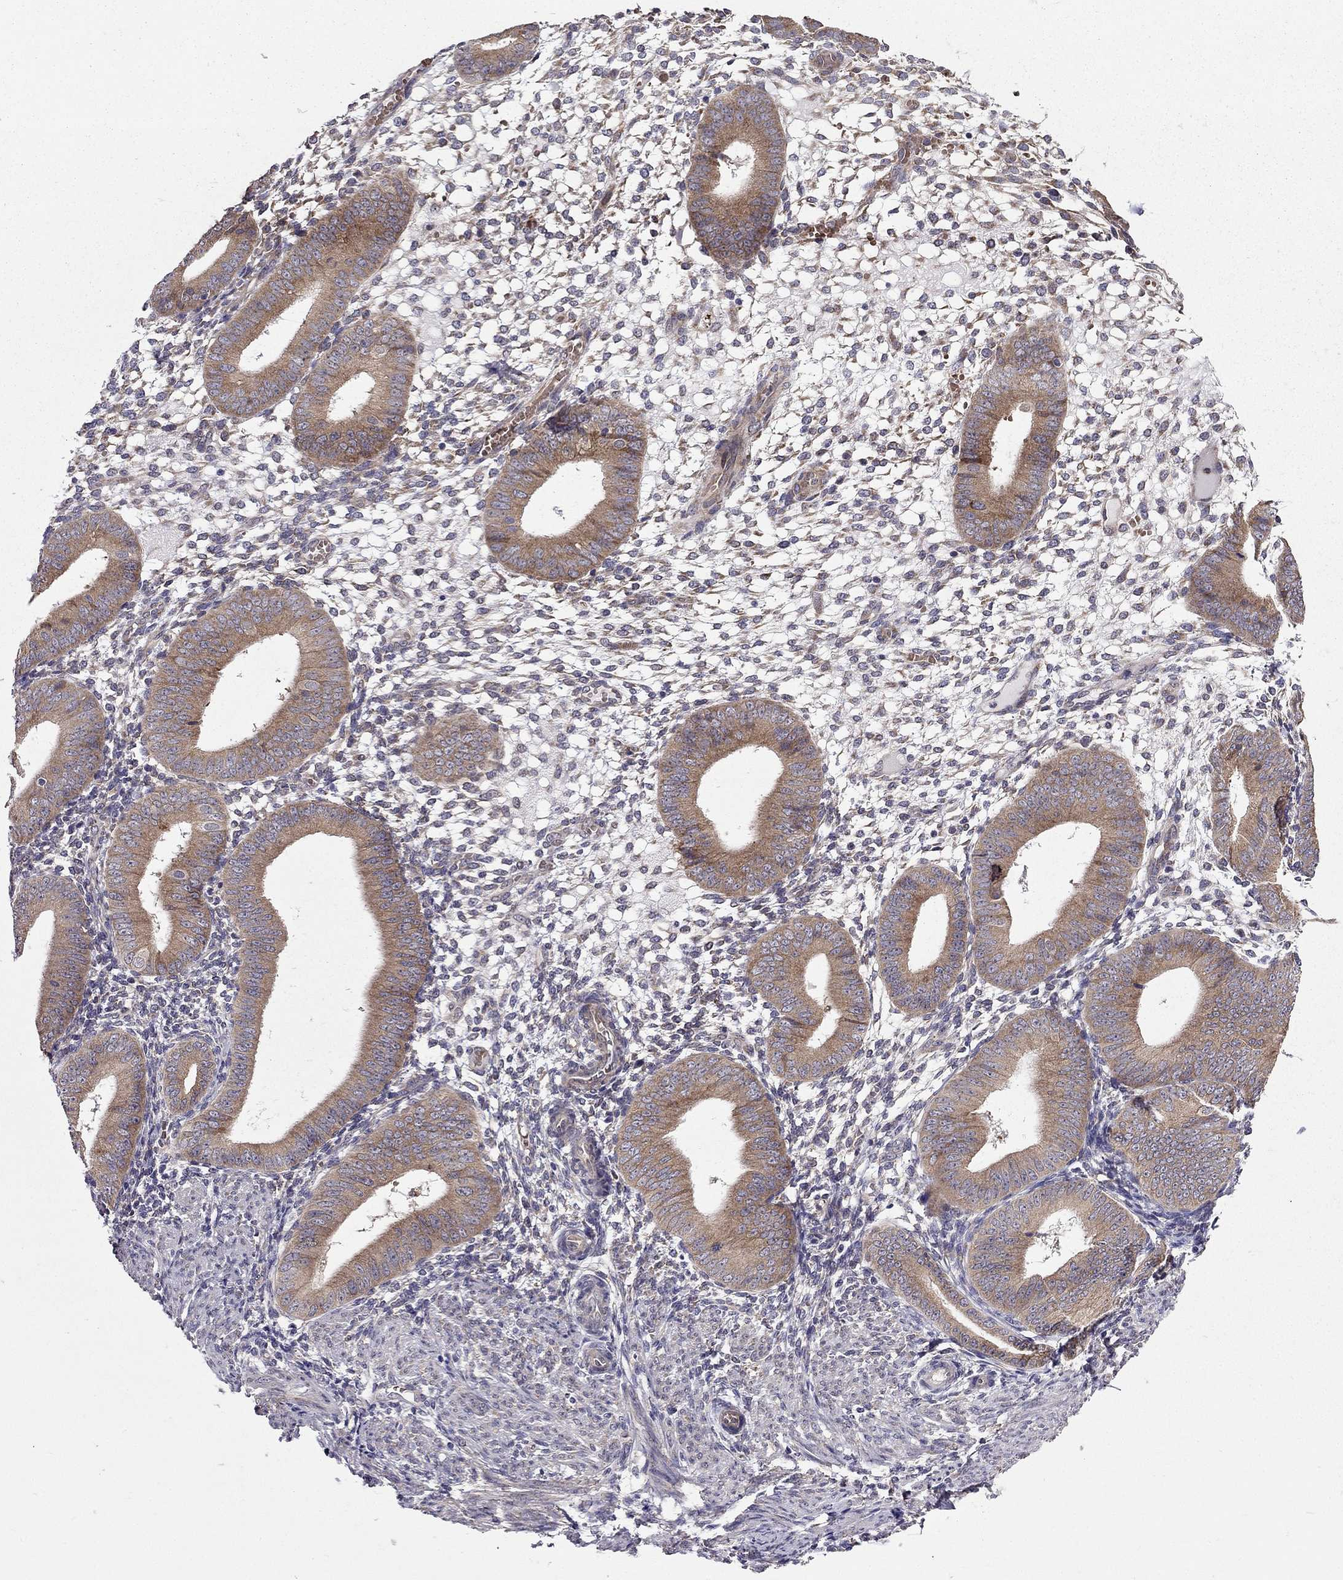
{"staining": {"intensity": "moderate", "quantity": "<25%", "location": "cytoplasmic/membranous"}, "tissue": "endometrium", "cell_type": "Cells in endometrial stroma", "image_type": "normal", "snomed": [{"axis": "morphology", "description": "Normal tissue, NOS"}, {"axis": "topography", "description": "Endometrium"}], "caption": "A photomicrograph of human endometrium stained for a protein shows moderate cytoplasmic/membranous brown staining in cells in endometrial stroma. Using DAB (3,3'-diaminobenzidine) (brown) and hematoxylin (blue) stains, captured at high magnification using brightfield microscopy.", "gene": "ARHGEF28", "patient": {"sex": "female", "age": 39}}